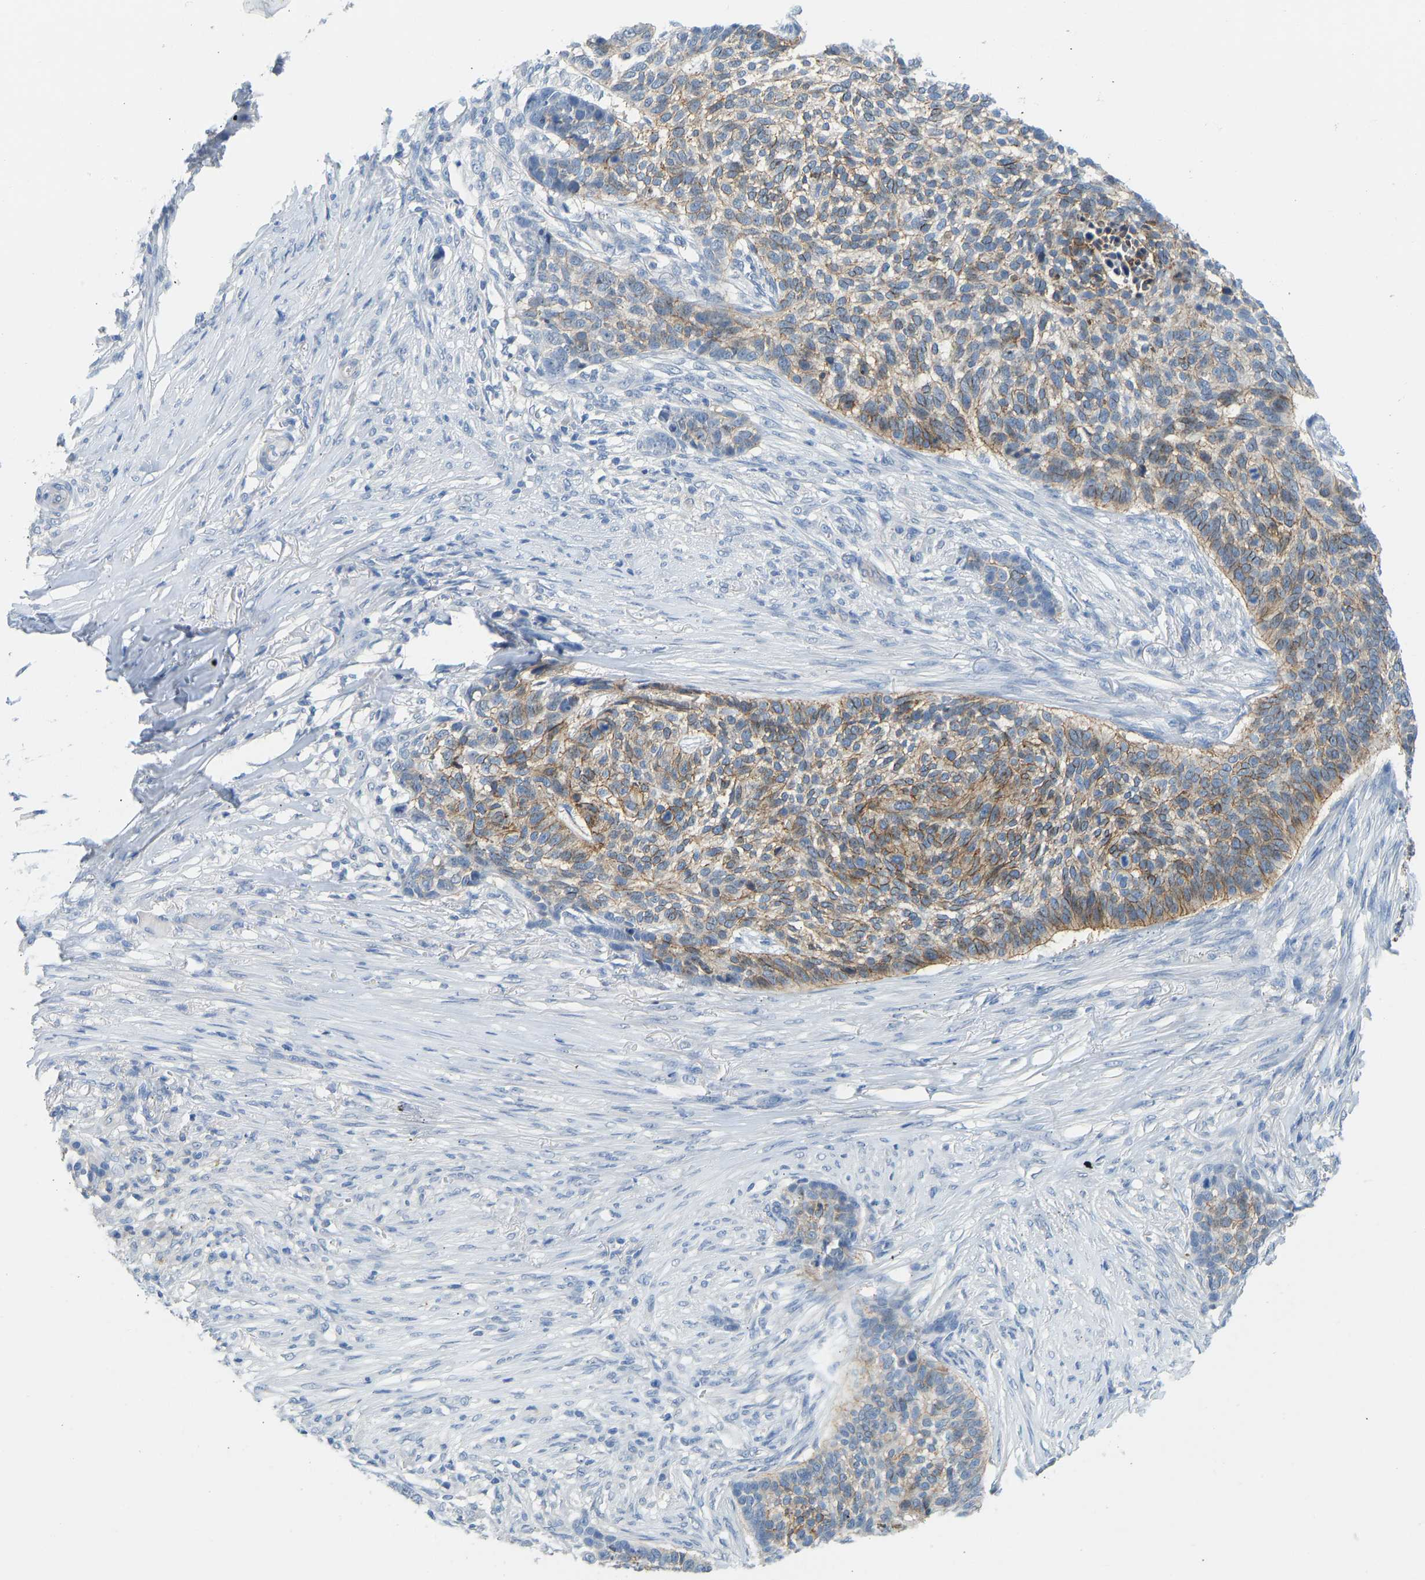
{"staining": {"intensity": "moderate", "quantity": "25%-75%", "location": "cytoplasmic/membranous"}, "tissue": "skin cancer", "cell_type": "Tumor cells", "image_type": "cancer", "snomed": [{"axis": "morphology", "description": "Basal cell carcinoma"}, {"axis": "topography", "description": "Skin"}], "caption": "About 25%-75% of tumor cells in human basal cell carcinoma (skin) reveal moderate cytoplasmic/membranous protein expression as visualized by brown immunohistochemical staining.", "gene": "ATP1A1", "patient": {"sex": "male", "age": 85}}